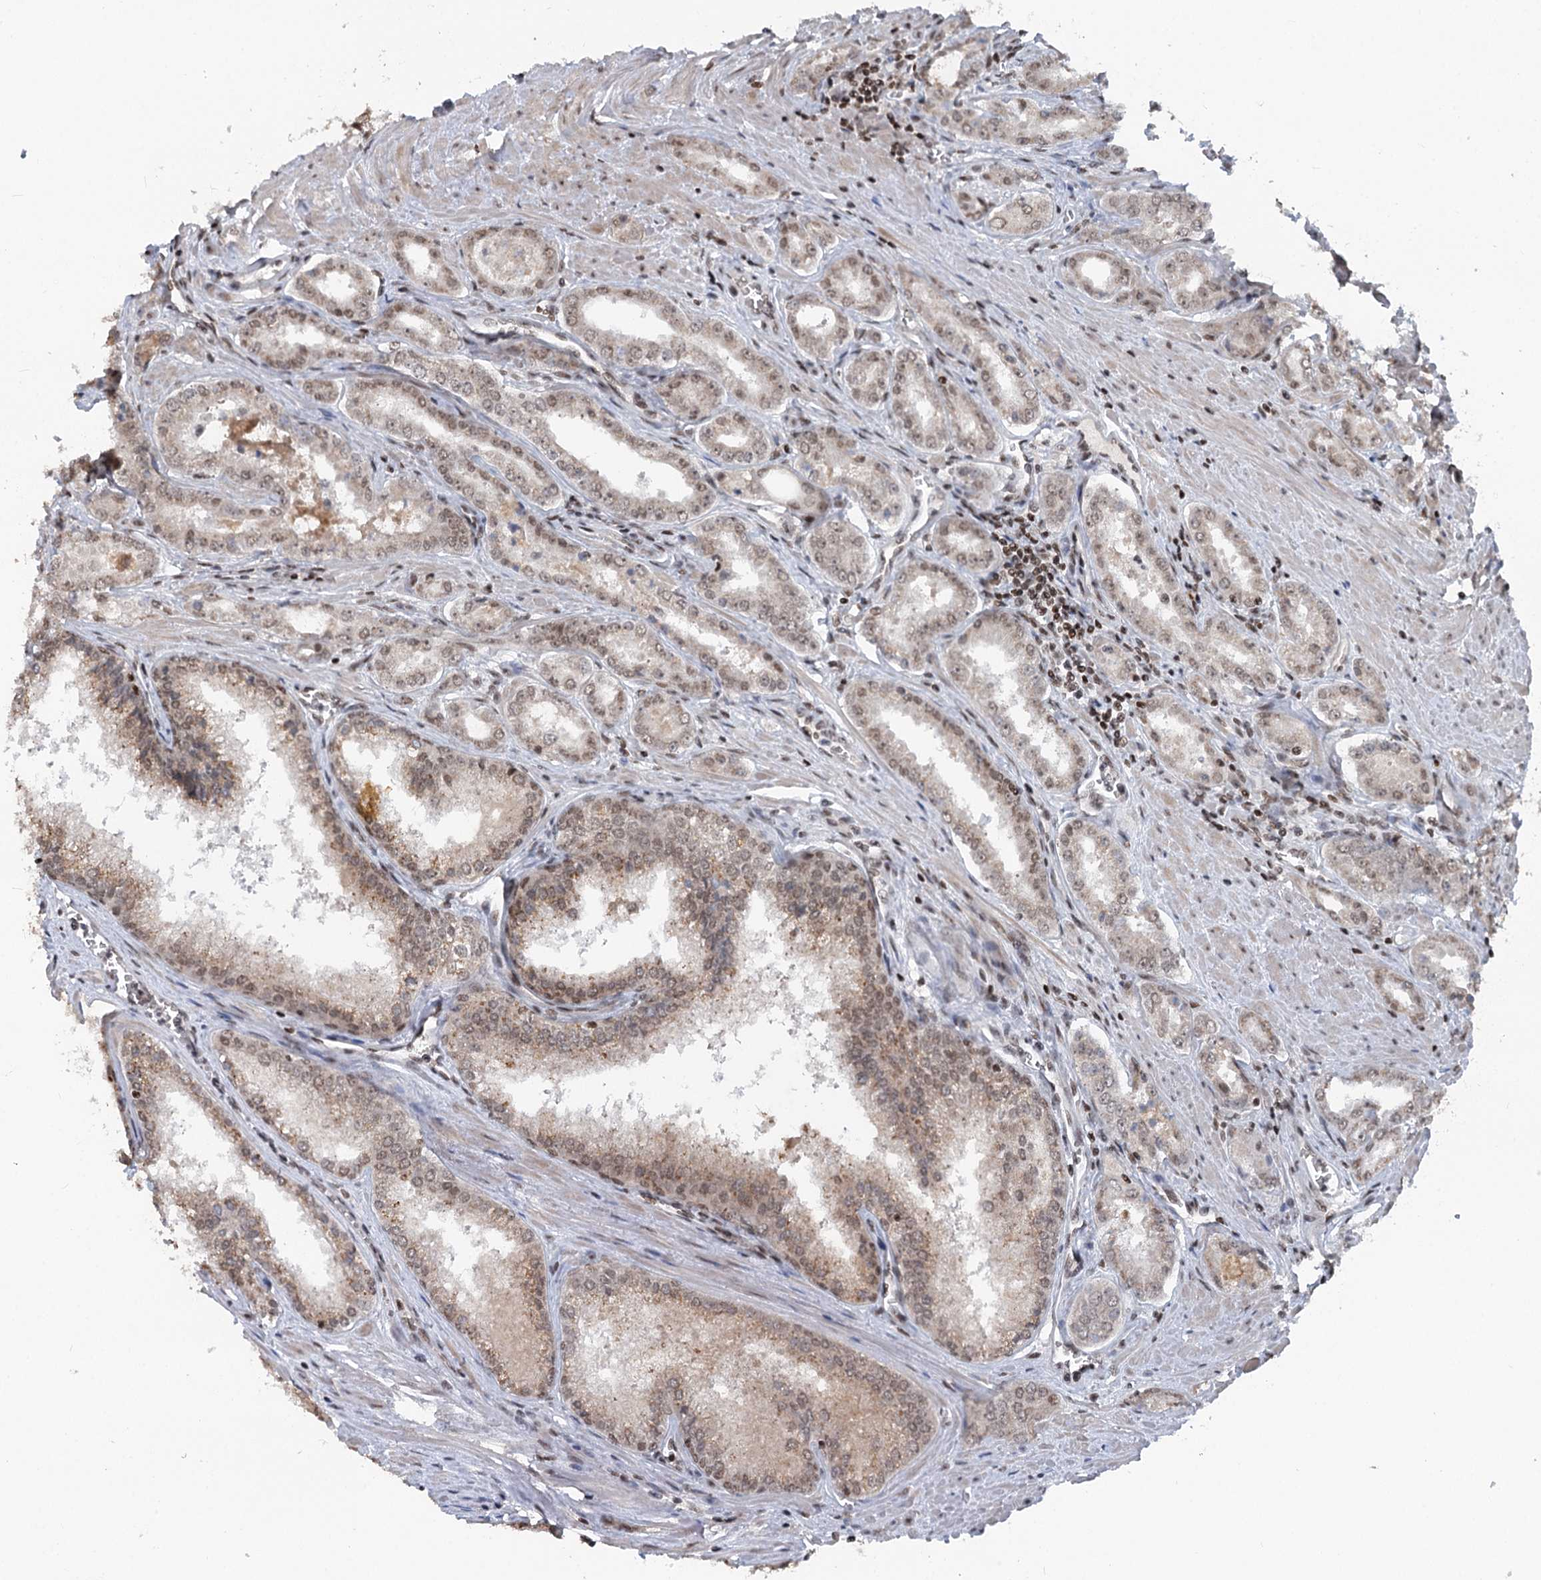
{"staining": {"intensity": "weak", "quantity": ">75%", "location": "cytoplasmic/membranous,nuclear"}, "tissue": "prostate cancer", "cell_type": "Tumor cells", "image_type": "cancer", "snomed": [{"axis": "morphology", "description": "Adenocarcinoma, High grade"}, {"axis": "topography", "description": "Prostate"}], "caption": "Prostate cancer (high-grade adenocarcinoma) stained with a protein marker displays weak staining in tumor cells.", "gene": "CGGBP1", "patient": {"sex": "male", "age": 72}}